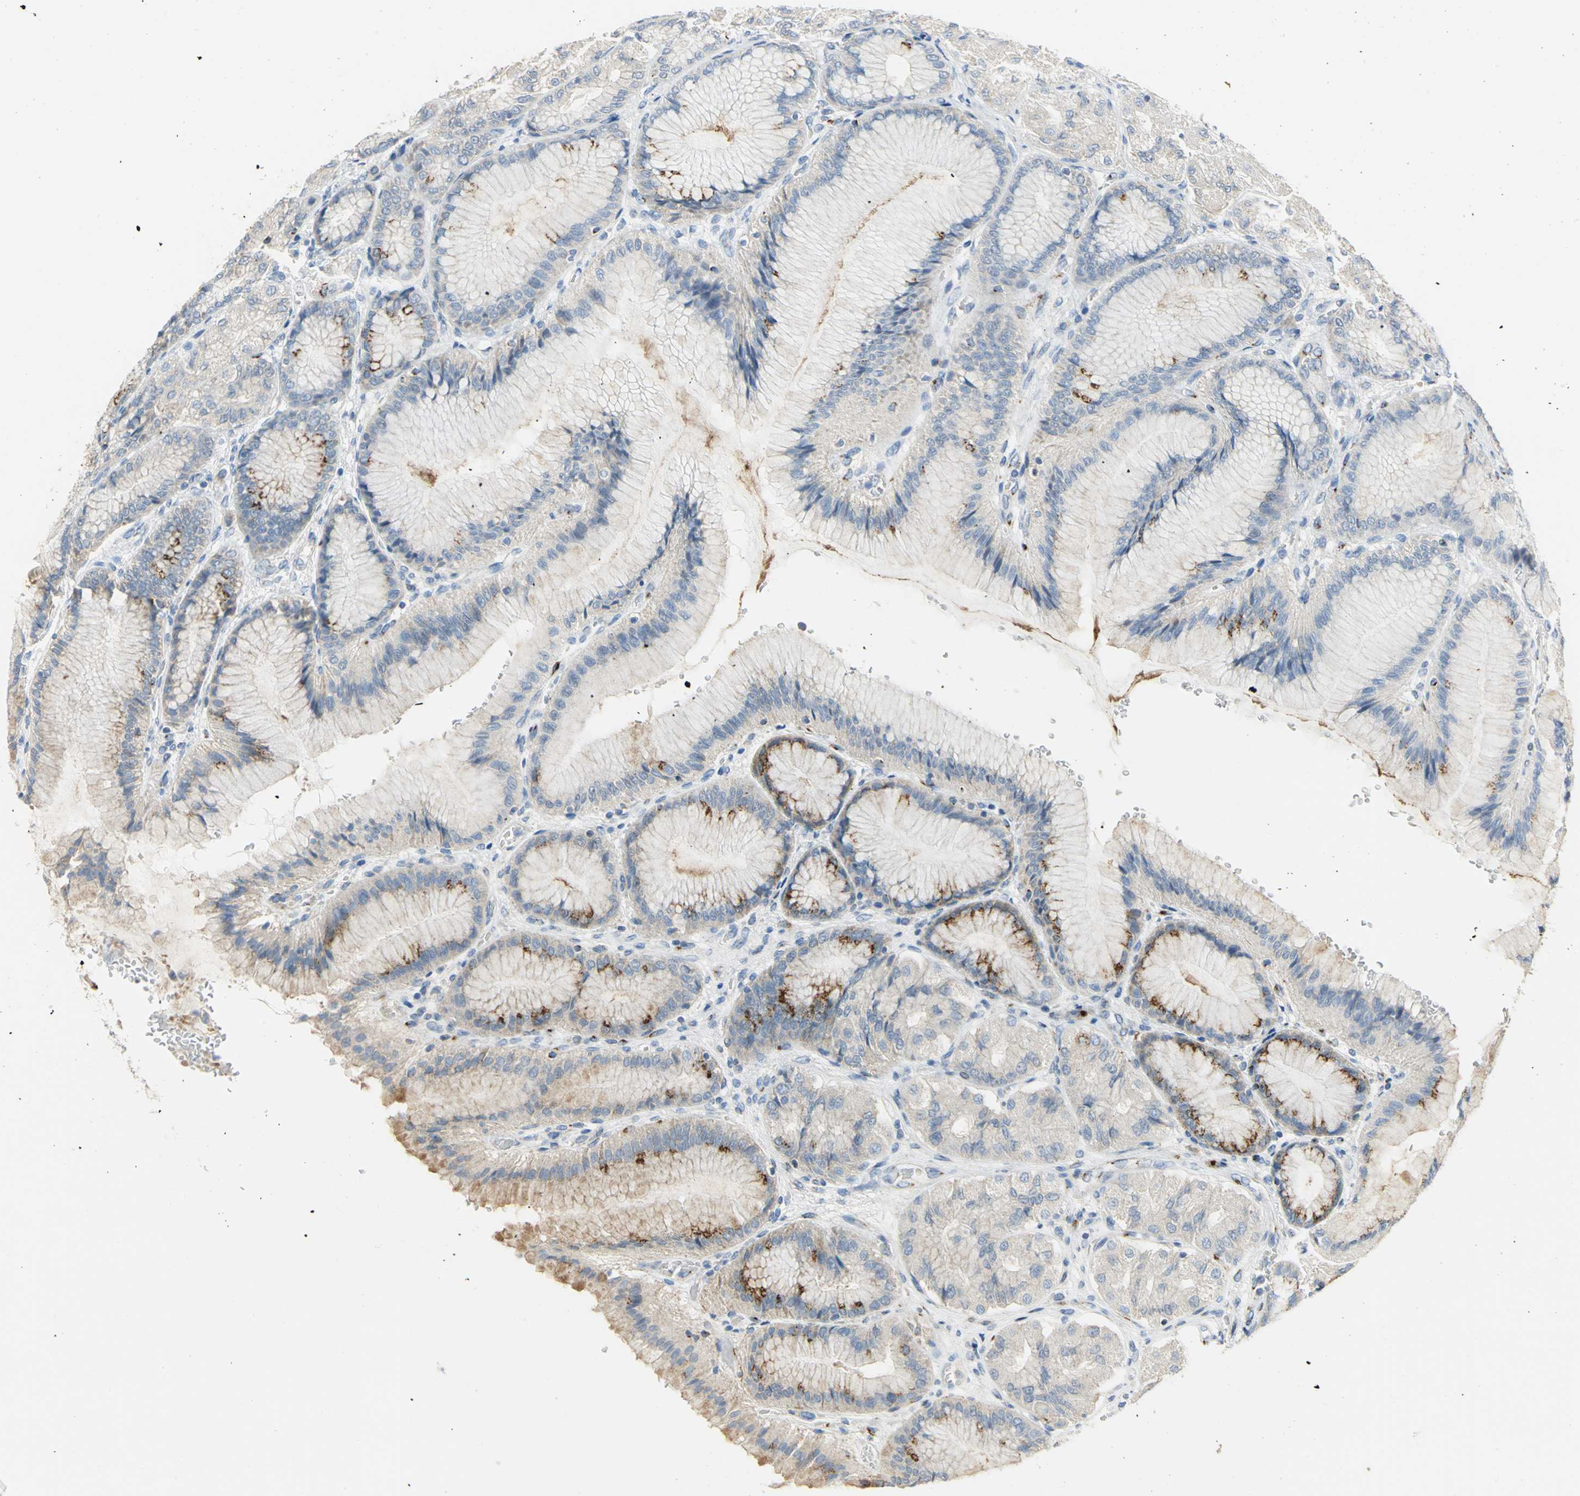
{"staining": {"intensity": "strong", "quantity": "<25%", "location": "cytoplasmic/membranous"}, "tissue": "stomach", "cell_type": "Glandular cells", "image_type": "normal", "snomed": [{"axis": "morphology", "description": "Normal tissue, NOS"}, {"axis": "morphology", "description": "Adenocarcinoma, NOS"}, {"axis": "topography", "description": "Stomach"}, {"axis": "topography", "description": "Stomach, lower"}], "caption": "This photomicrograph shows immunohistochemistry (IHC) staining of normal stomach, with medium strong cytoplasmic/membranous positivity in approximately <25% of glandular cells.", "gene": "GPR3", "patient": {"sex": "female", "age": 65}}